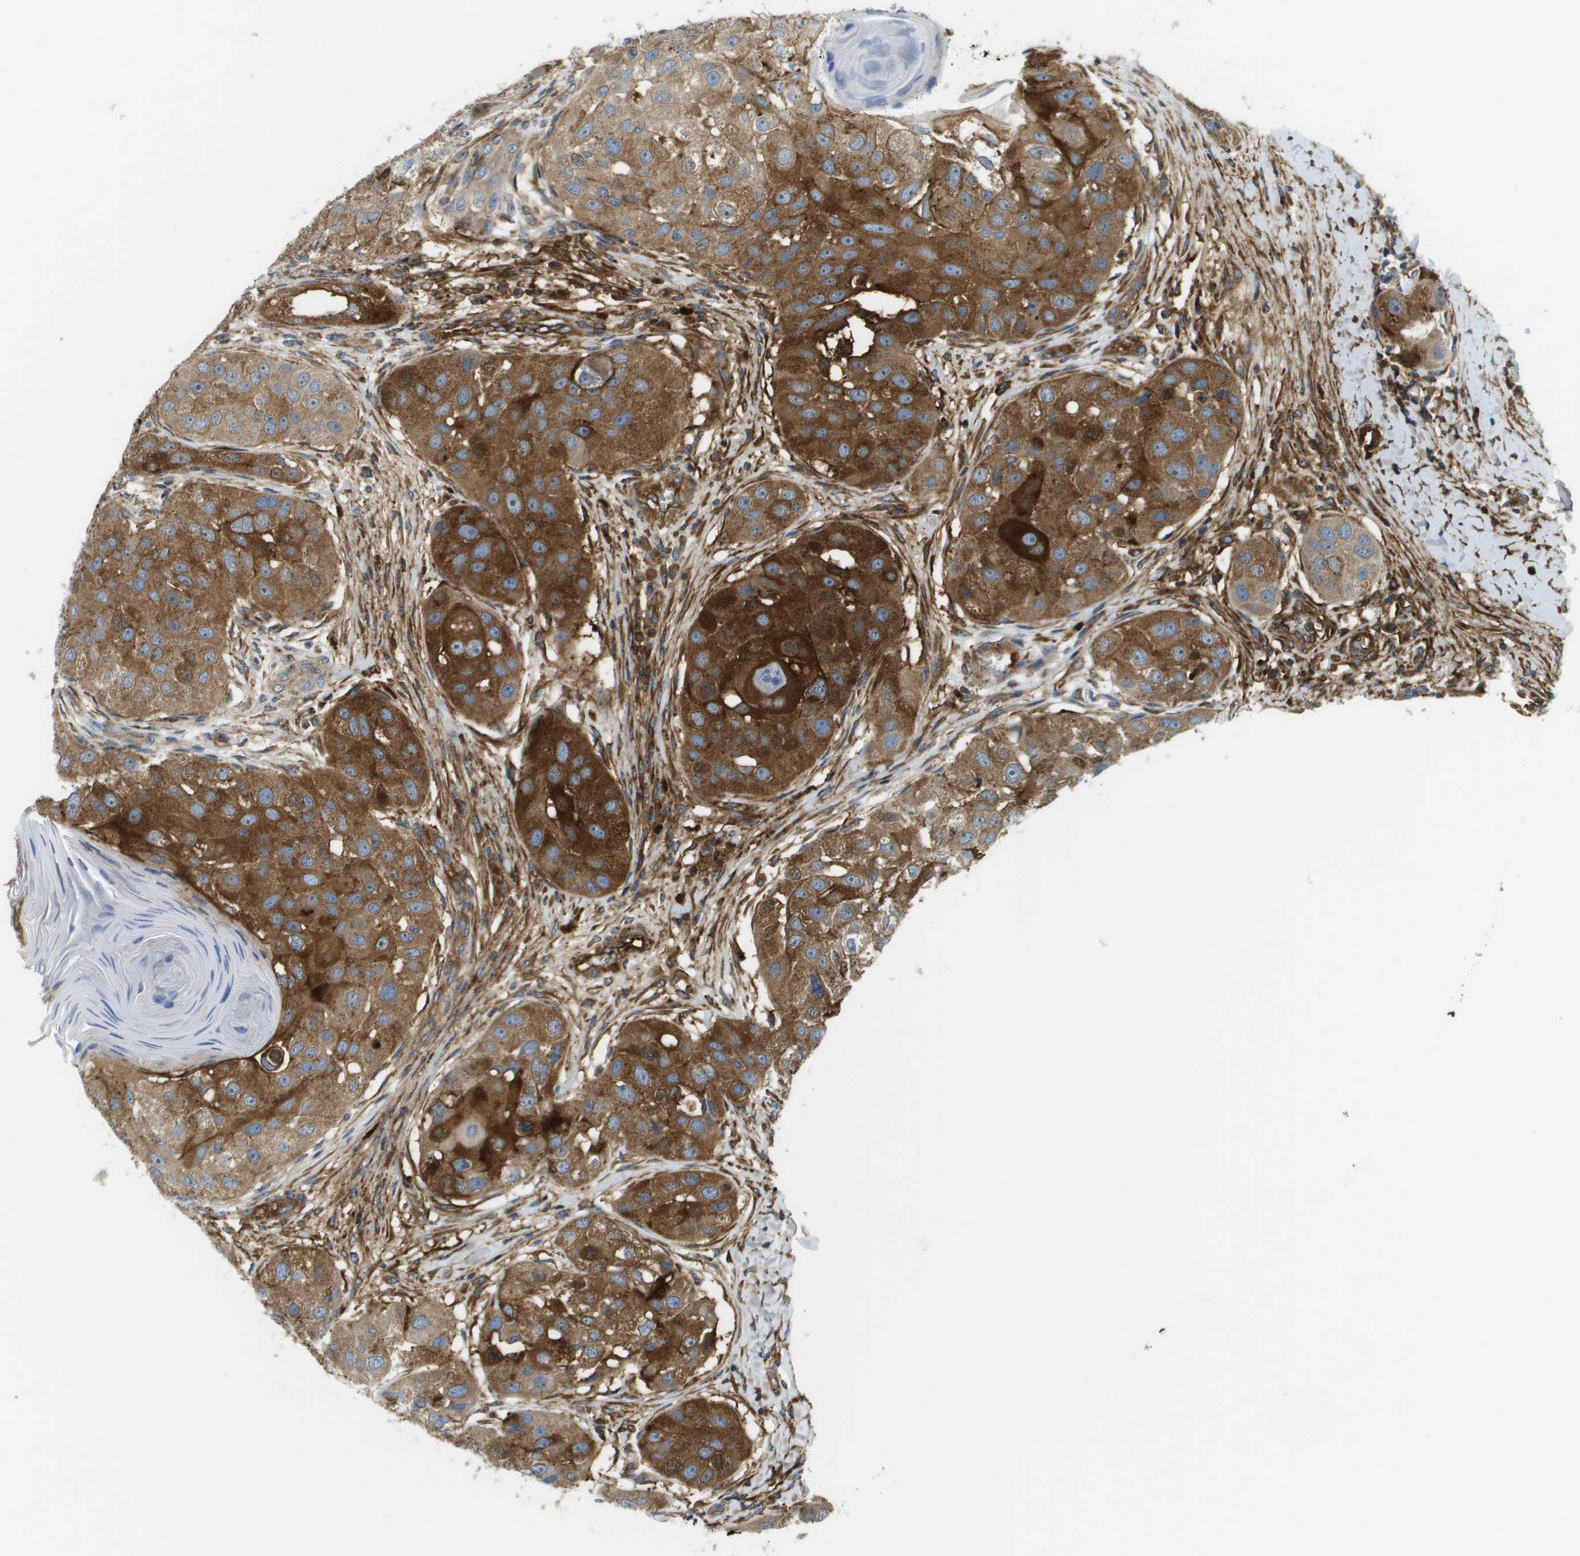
{"staining": {"intensity": "strong", "quantity": ">75%", "location": "cytoplasmic/membranous"}, "tissue": "head and neck cancer", "cell_type": "Tumor cells", "image_type": "cancer", "snomed": [{"axis": "morphology", "description": "Normal tissue, NOS"}, {"axis": "morphology", "description": "Squamous cell carcinoma, NOS"}, {"axis": "topography", "description": "Skeletal muscle"}, {"axis": "topography", "description": "Head-Neck"}], "caption": "Squamous cell carcinoma (head and neck) stained with a brown dye shows strong cytoplasmic/membranous positive positivity in about >75% of tumor cells.", "gene": "SDC1", "patient": {"sex": "male", "age": 51}}